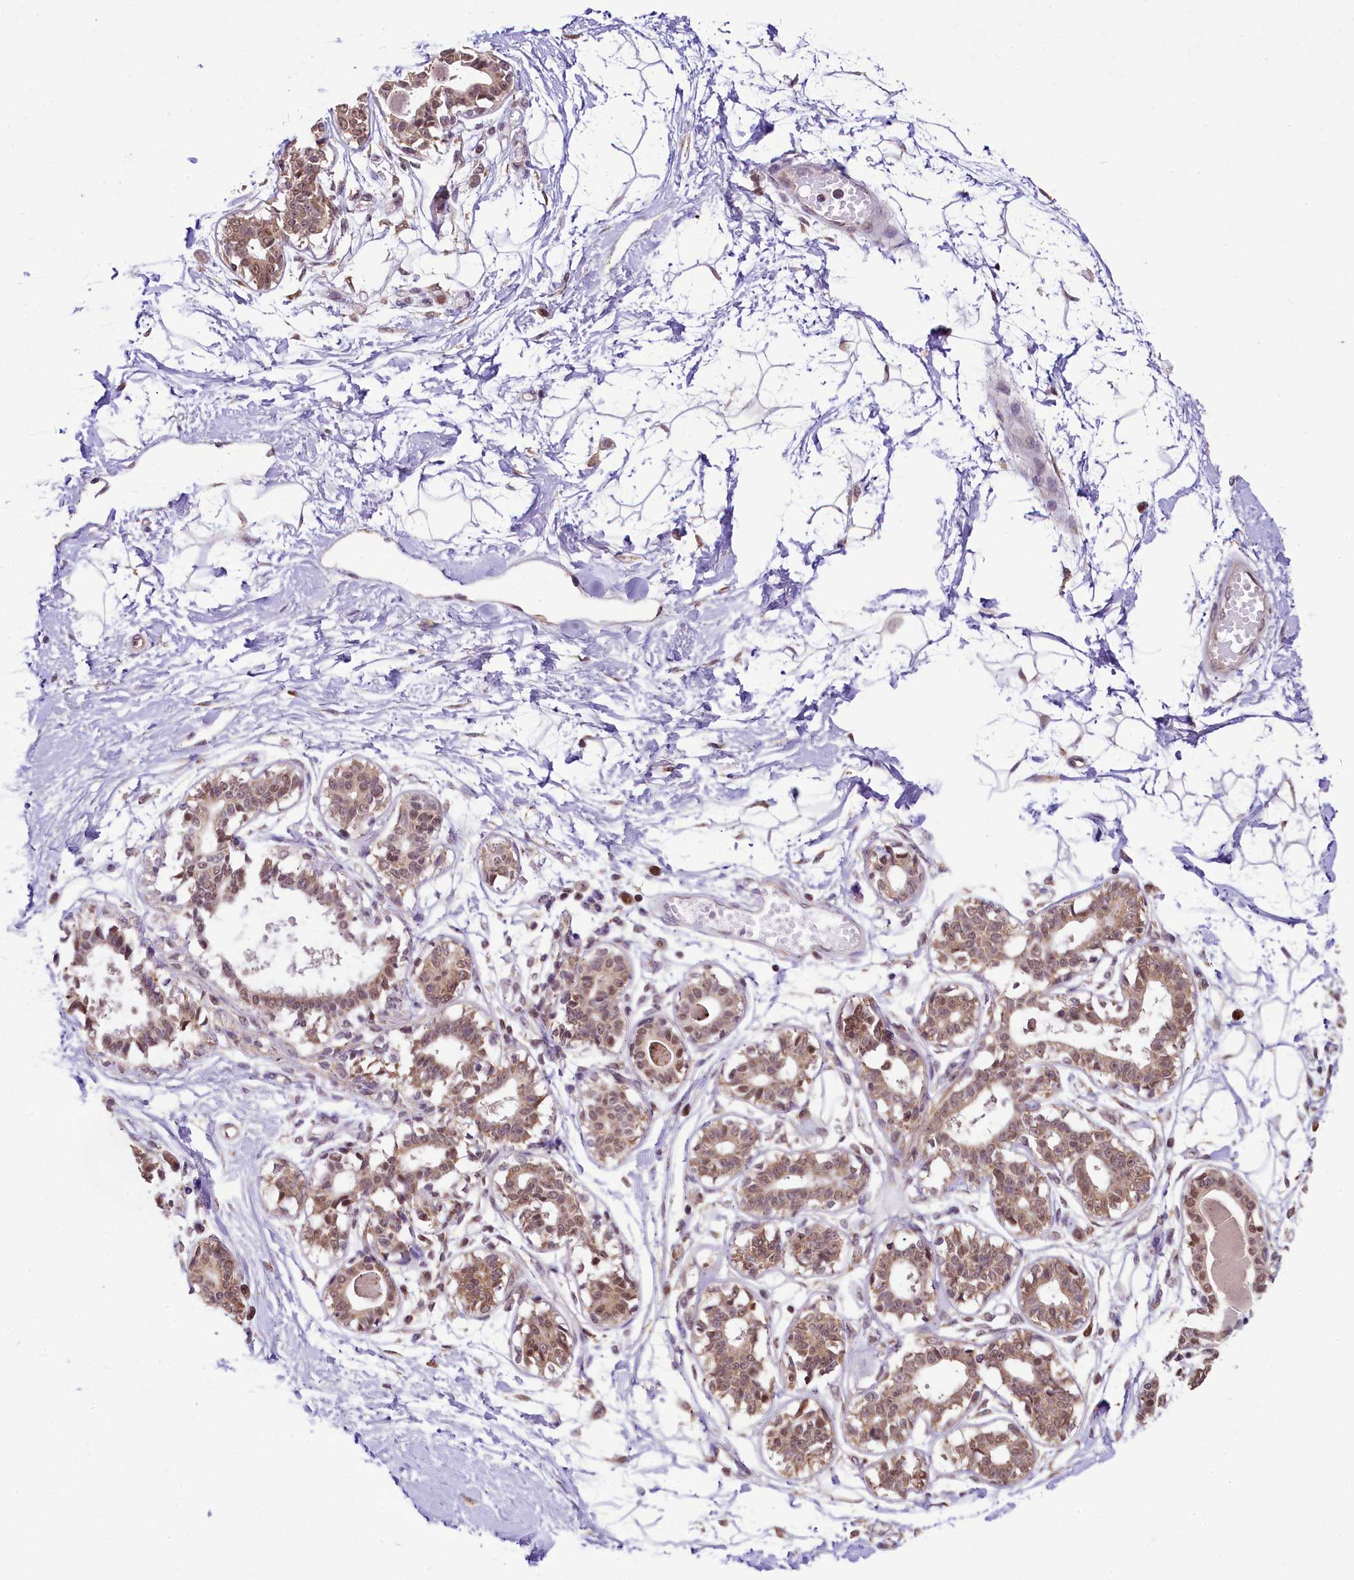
{"staining": {"intensity": "moderate", "quantity": ">75%", "location": "nuclear"}, "tissue": "breast", "cell_type": "Adipocytes", "image_type": "normal", "snomed": [{"axis": "morphology", "description": "Normal tissue, NOS"}, {"axis": "topography", "description": "Breast"}], "caption": "An image of breast stained for a protein displays moderate nuclear brown staining in adipocytes. (DAB (3,3'-diaminobenzidine) IHC with brightfield microscopy, high magnification).", "gene": "PAF1", "patient": {"sex": "female", "age": 45}}